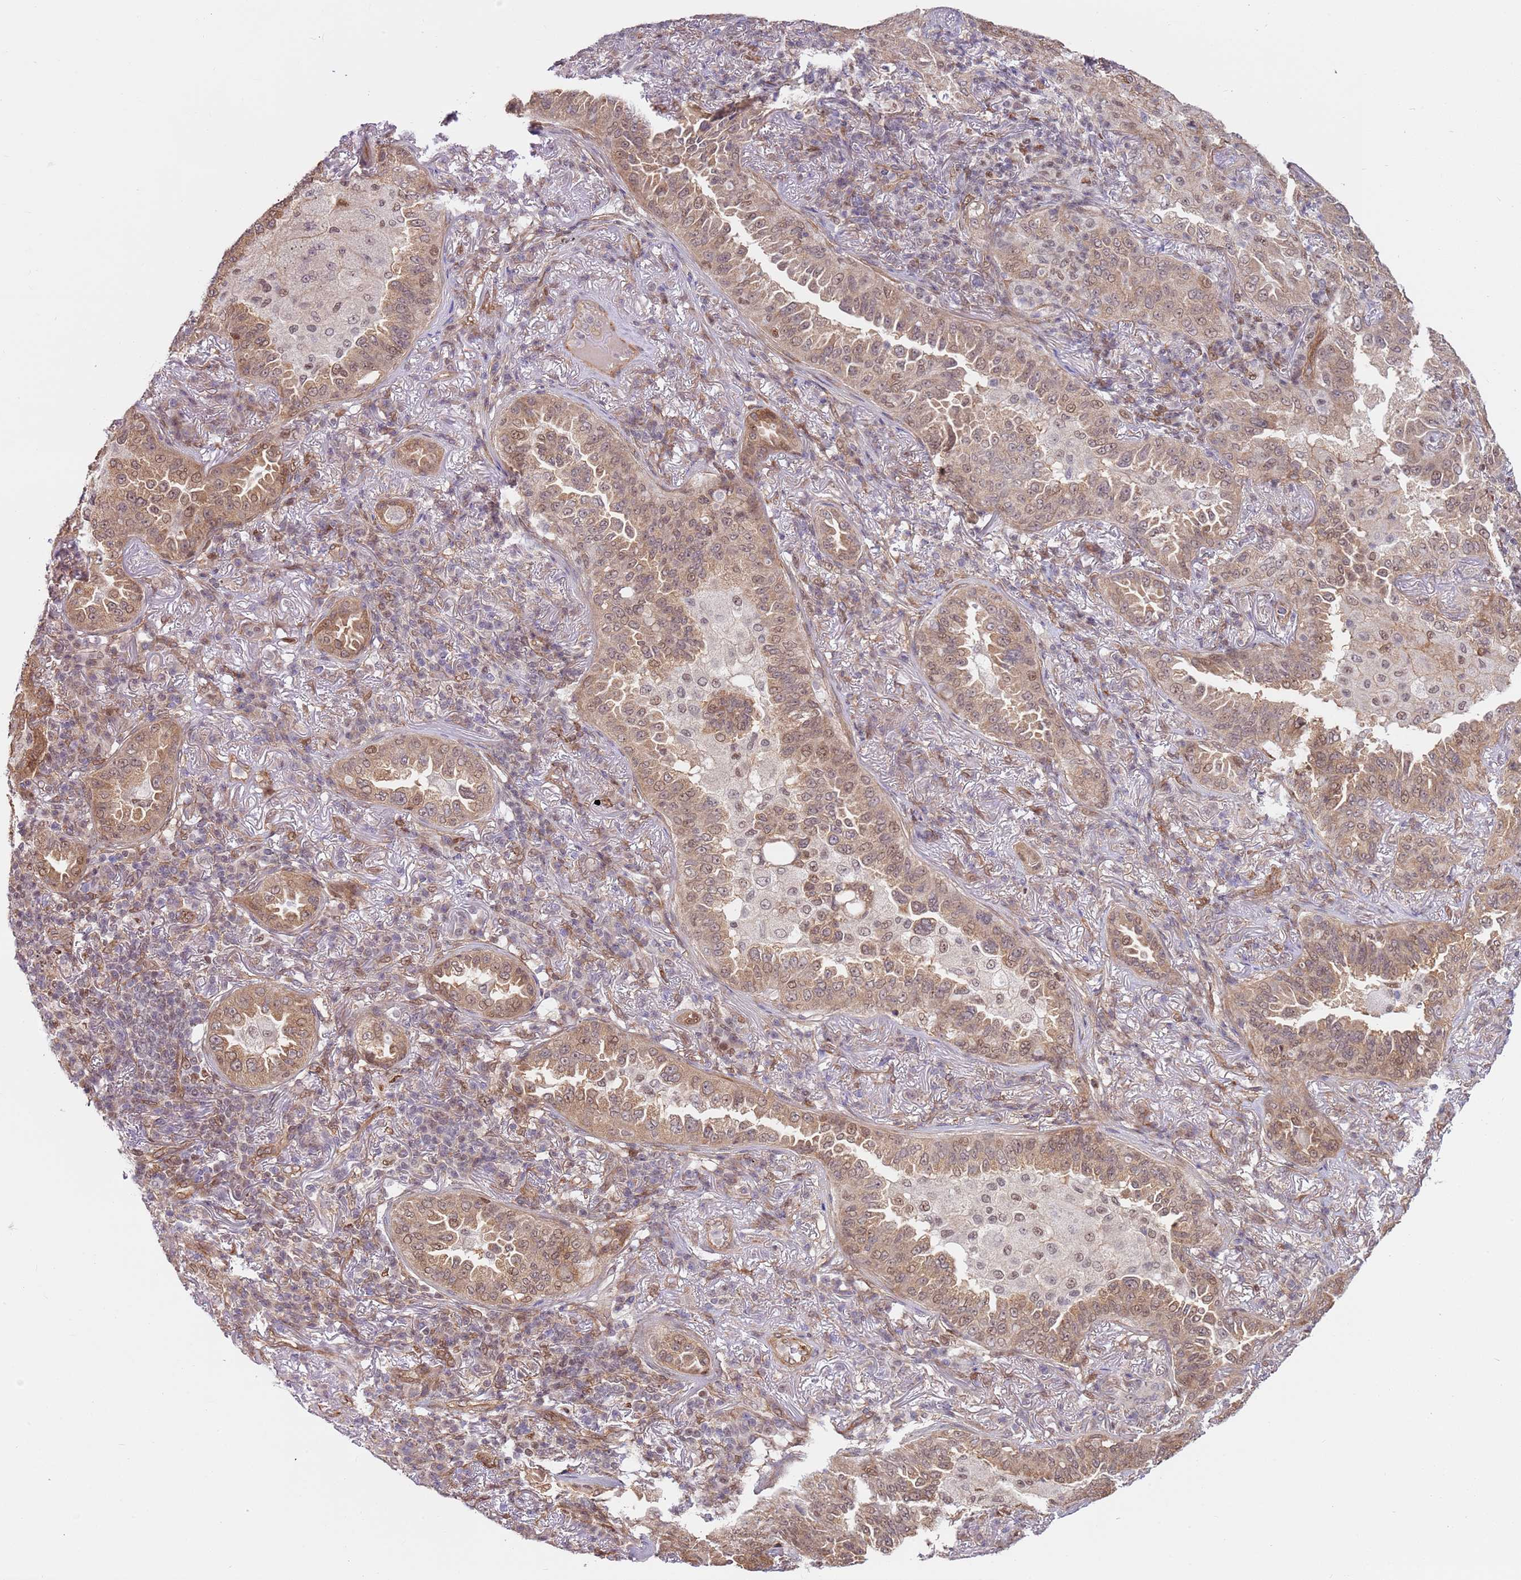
{"staining": {"intensity": "weak", "quantity": ">75%", "location": "cytoplasmic/membranous,nuclear"}, "tissue": "lung cancer", "cell_type": "Tumor cells", "image_type": "cancer", "snomed": [{"axis": "morphology", "description": "Adenocarcinoma, NOS"}, {"axis": "topography", "description": "Lung"}], "caption": "Lung adenocarcinoma was stained to show a protein in brown. There is low levels of weak cytoplasmic/membranous and nuclear positivity in approximately >75% of tumor cells. (DAB (3,3'-diaminobenzidine) IHC, brown staining for protein, blue staining for nuclei).", "gene": "DCAF4", "patient": {"sex": "female", "age": 69}}